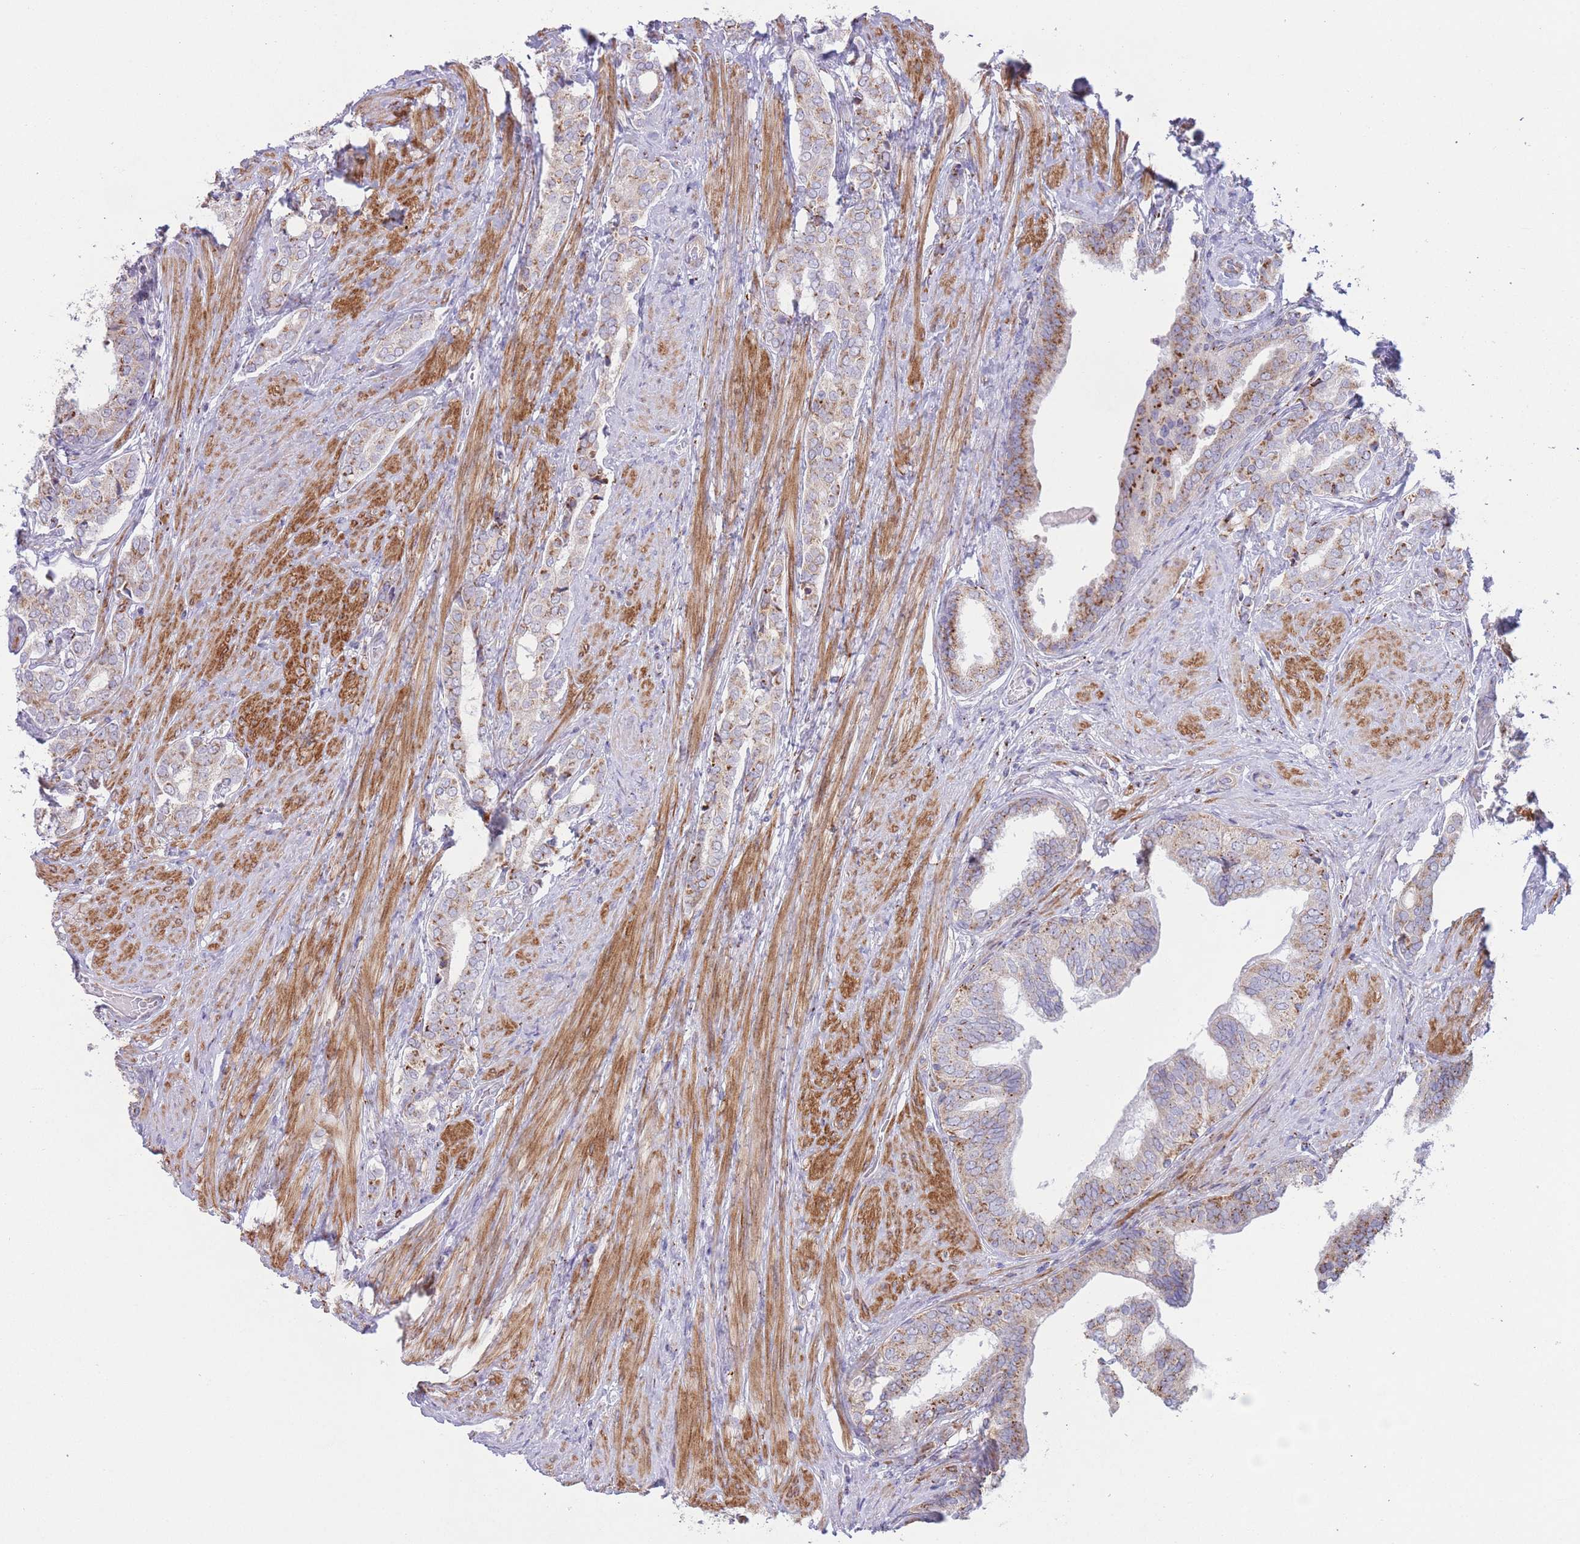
{"staining": {"intensity": "moderate", "quantity": "<25%", "location": "cytoplasmic/membranous"}, "tissue": "prostate cancer", "cell_type": "Tumor cells", "image_type": "cancer", "snomed": [{"axis": "morphology", "description": "Adenocarcinoma, High grade"}, {"axis": "topography", "description": "Prostate"}], "caption": "Adenocarcinoma (high-grade) (prostate) stained for a protein (brown) exhibits moderate cytoplasmic/membranous positive positivity in approximately <25% of tumor cells.", "gene": "MPND", "patient": {"sex": "male", "age": 71}}